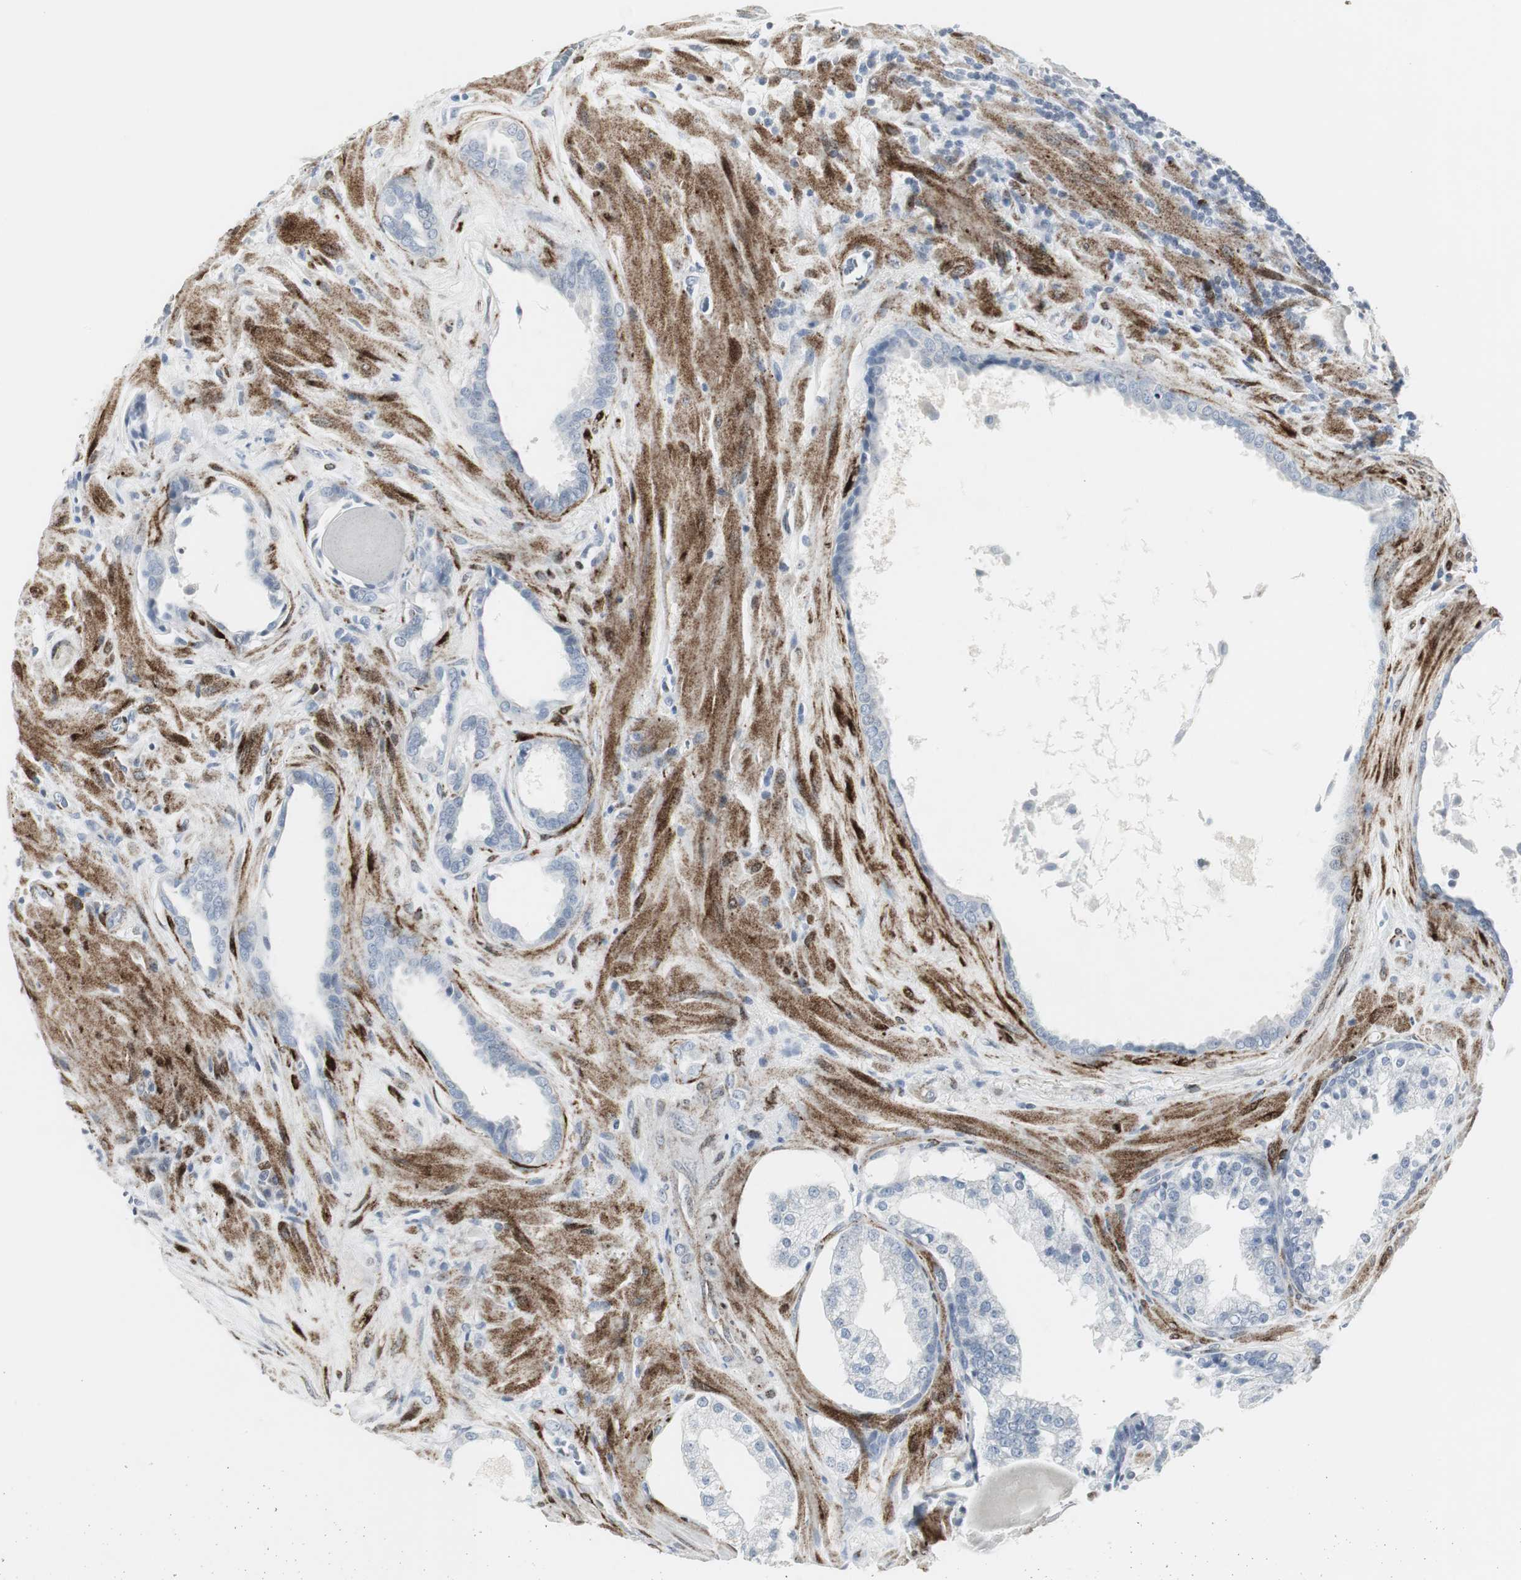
{"staining": {"intensity": "negative", "quantity": "none", "location": "none"}, "tissue": "prostate cancer", "cell_type": "Tumor cells", "image_type": "cancer", "snomed": [{"axis": "morphology", "description": "Adenocarcinoma, High grade"}, {"axis": "topography", "description": "Prostate"}], "caption": "Tumor cells show no significant positivity in prostate high-grade adenocarcinoma.", "gene": "PPP1R14A", "patient": {"sex": "male", "age": 68}}